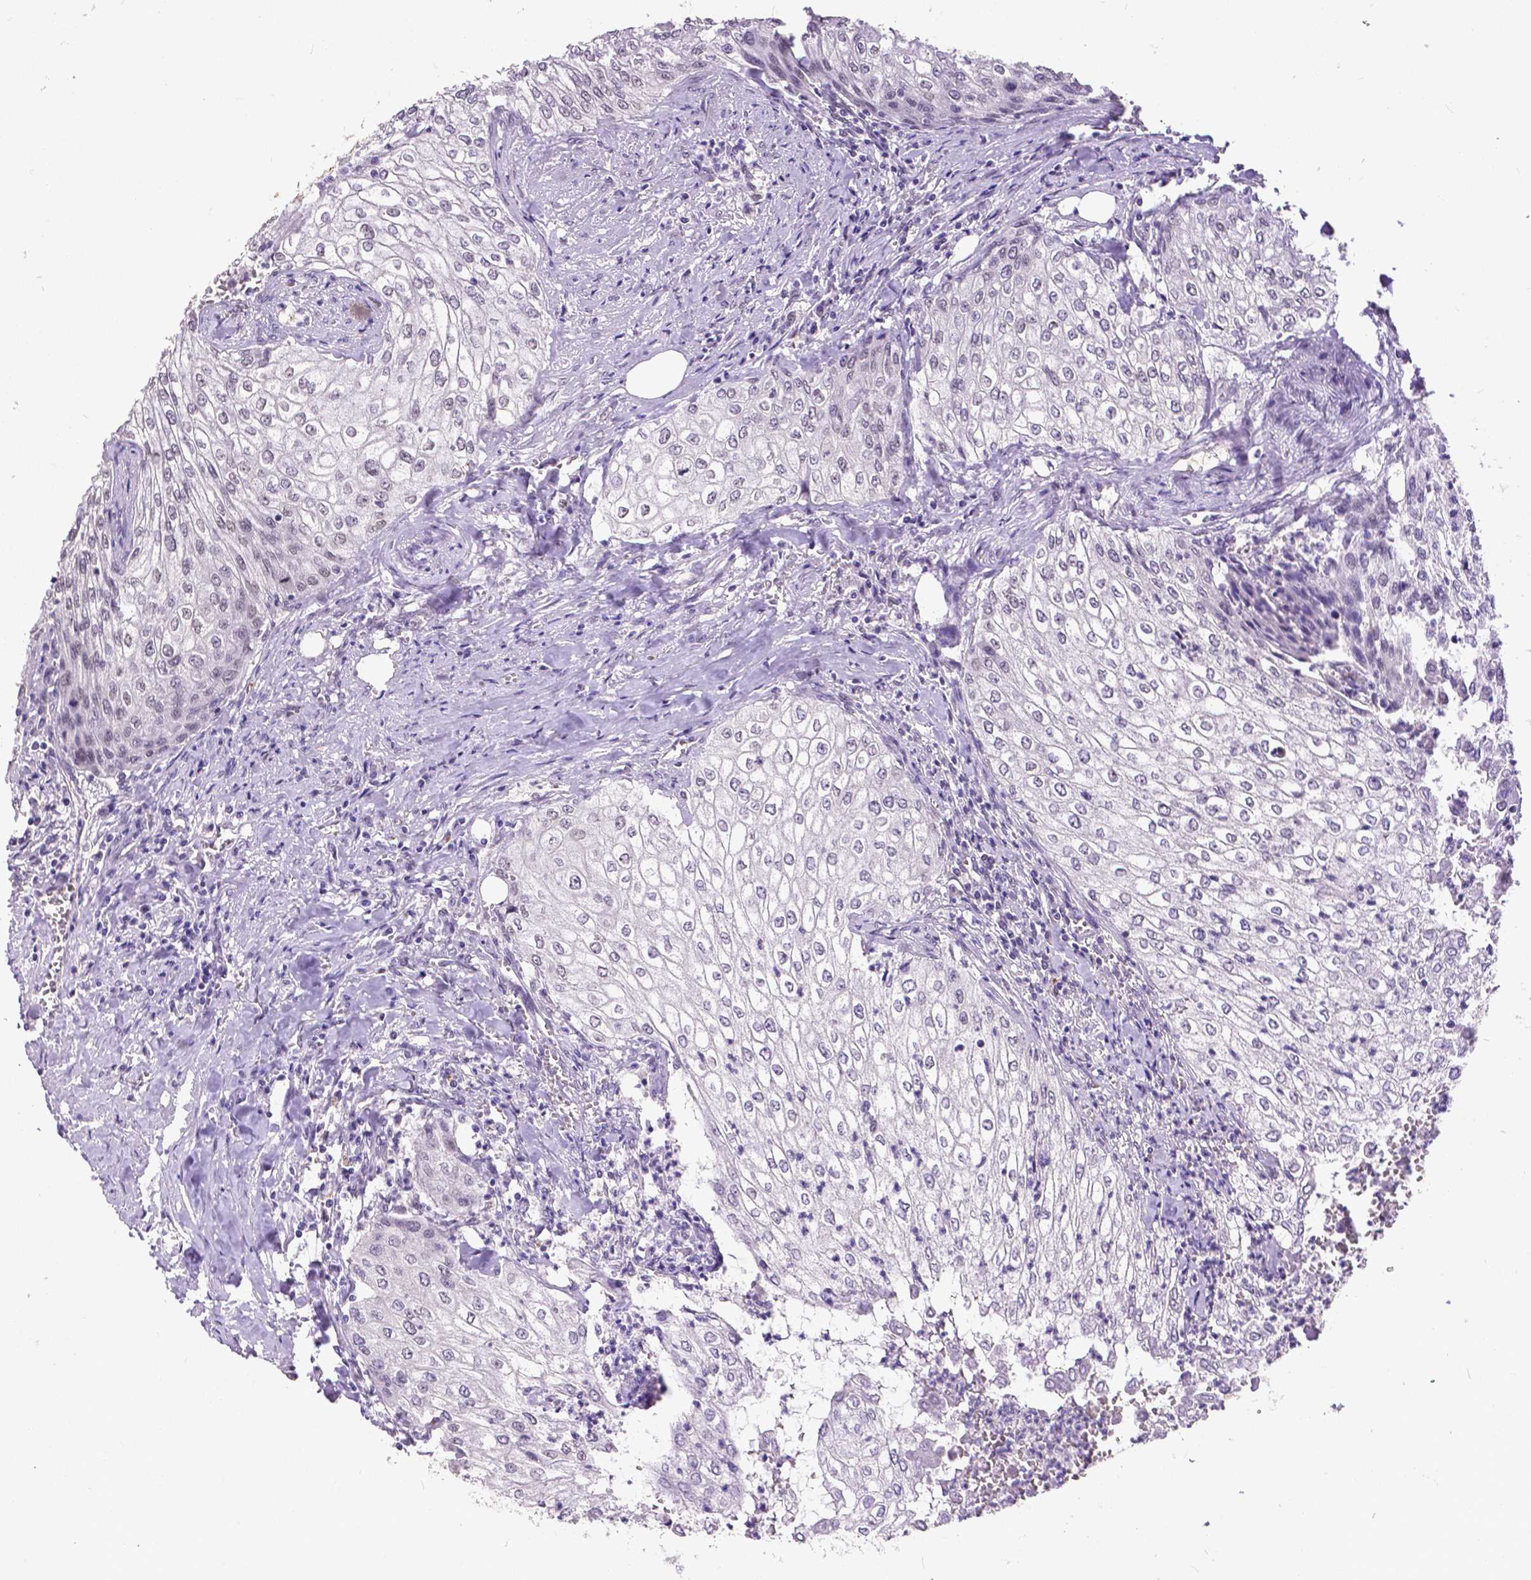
{"staining": {"intensity": "negative", "quantity": "none", "location": "none"}, "tissue": "urothelial cancer", "cell_type": "Tumor cells", "image_type": "cancer", "snomed": [{"axis": "morphology", "description": "Urothelial carcinoma, High grade"}, {"axis": "topography", "description": "Urinary bladder"}], "caption": "Immunohistochemistry of urothelial cancer exhibits no positivity in tumor cells. The staining was performed using DAB to visualize the protein expression in brown, while the nuclei were stained in blue with hematoxylin (Magnification: 20x).", "gene": "ATRX", "patient": {"sex": "male", "age": 62}}